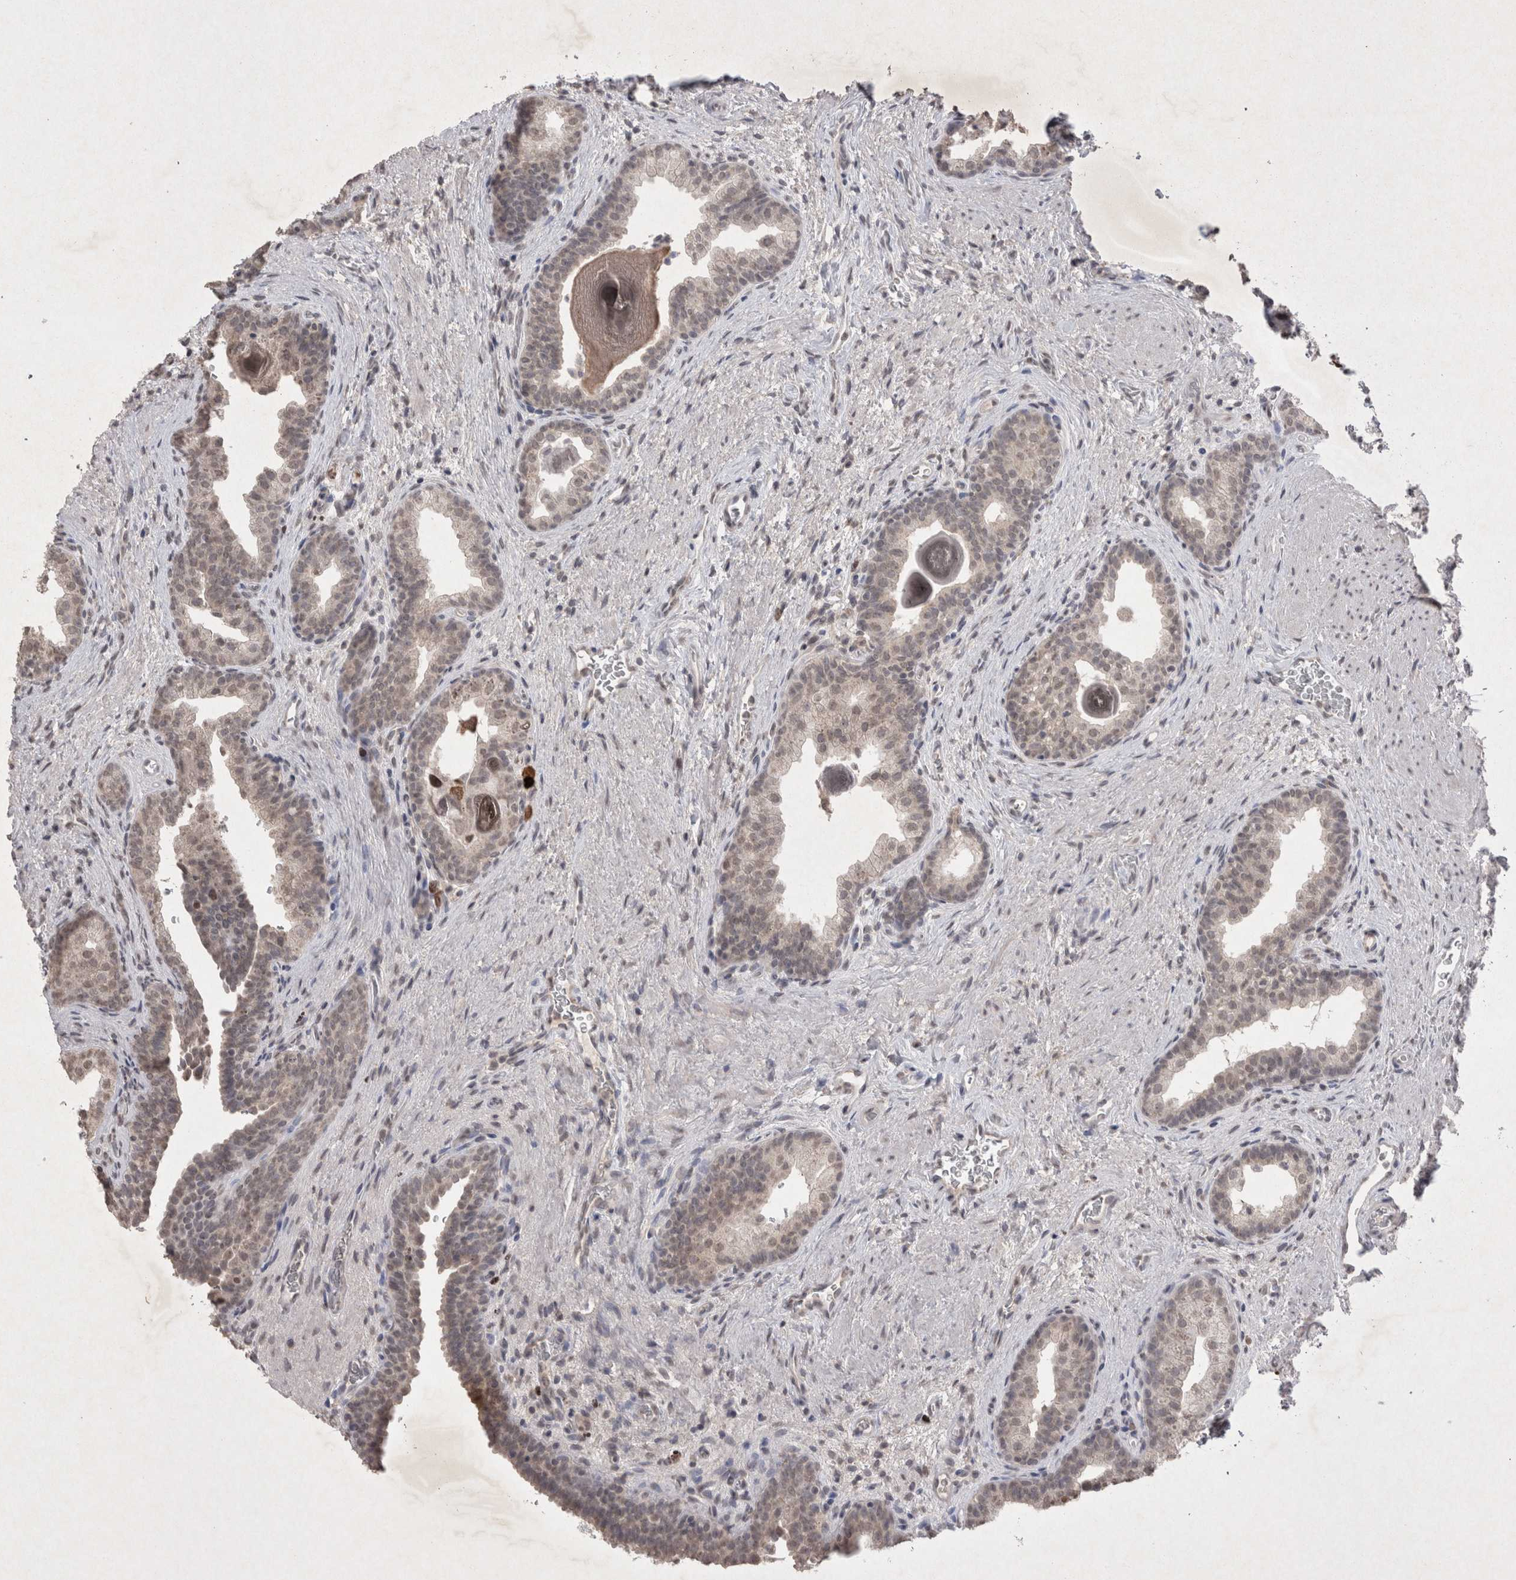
{"staining": {"intensity": "negative", "quantity": "none", "location": "none"}, "tissue": "prostate", "cell_type": "Glandular cells", "image_type": "normal", "snomed": [{"axis": "morphology", "description": "Normal tissue, NOS"}, {"axis": "topography", "description": "Prostate"}], "caption": "This is an immunohistochemistry micrograph of normal human prostate. There is no positivity in glandular cells.", "gene": "LYVE1", "patient": {"sex": "male", "age": 48}}